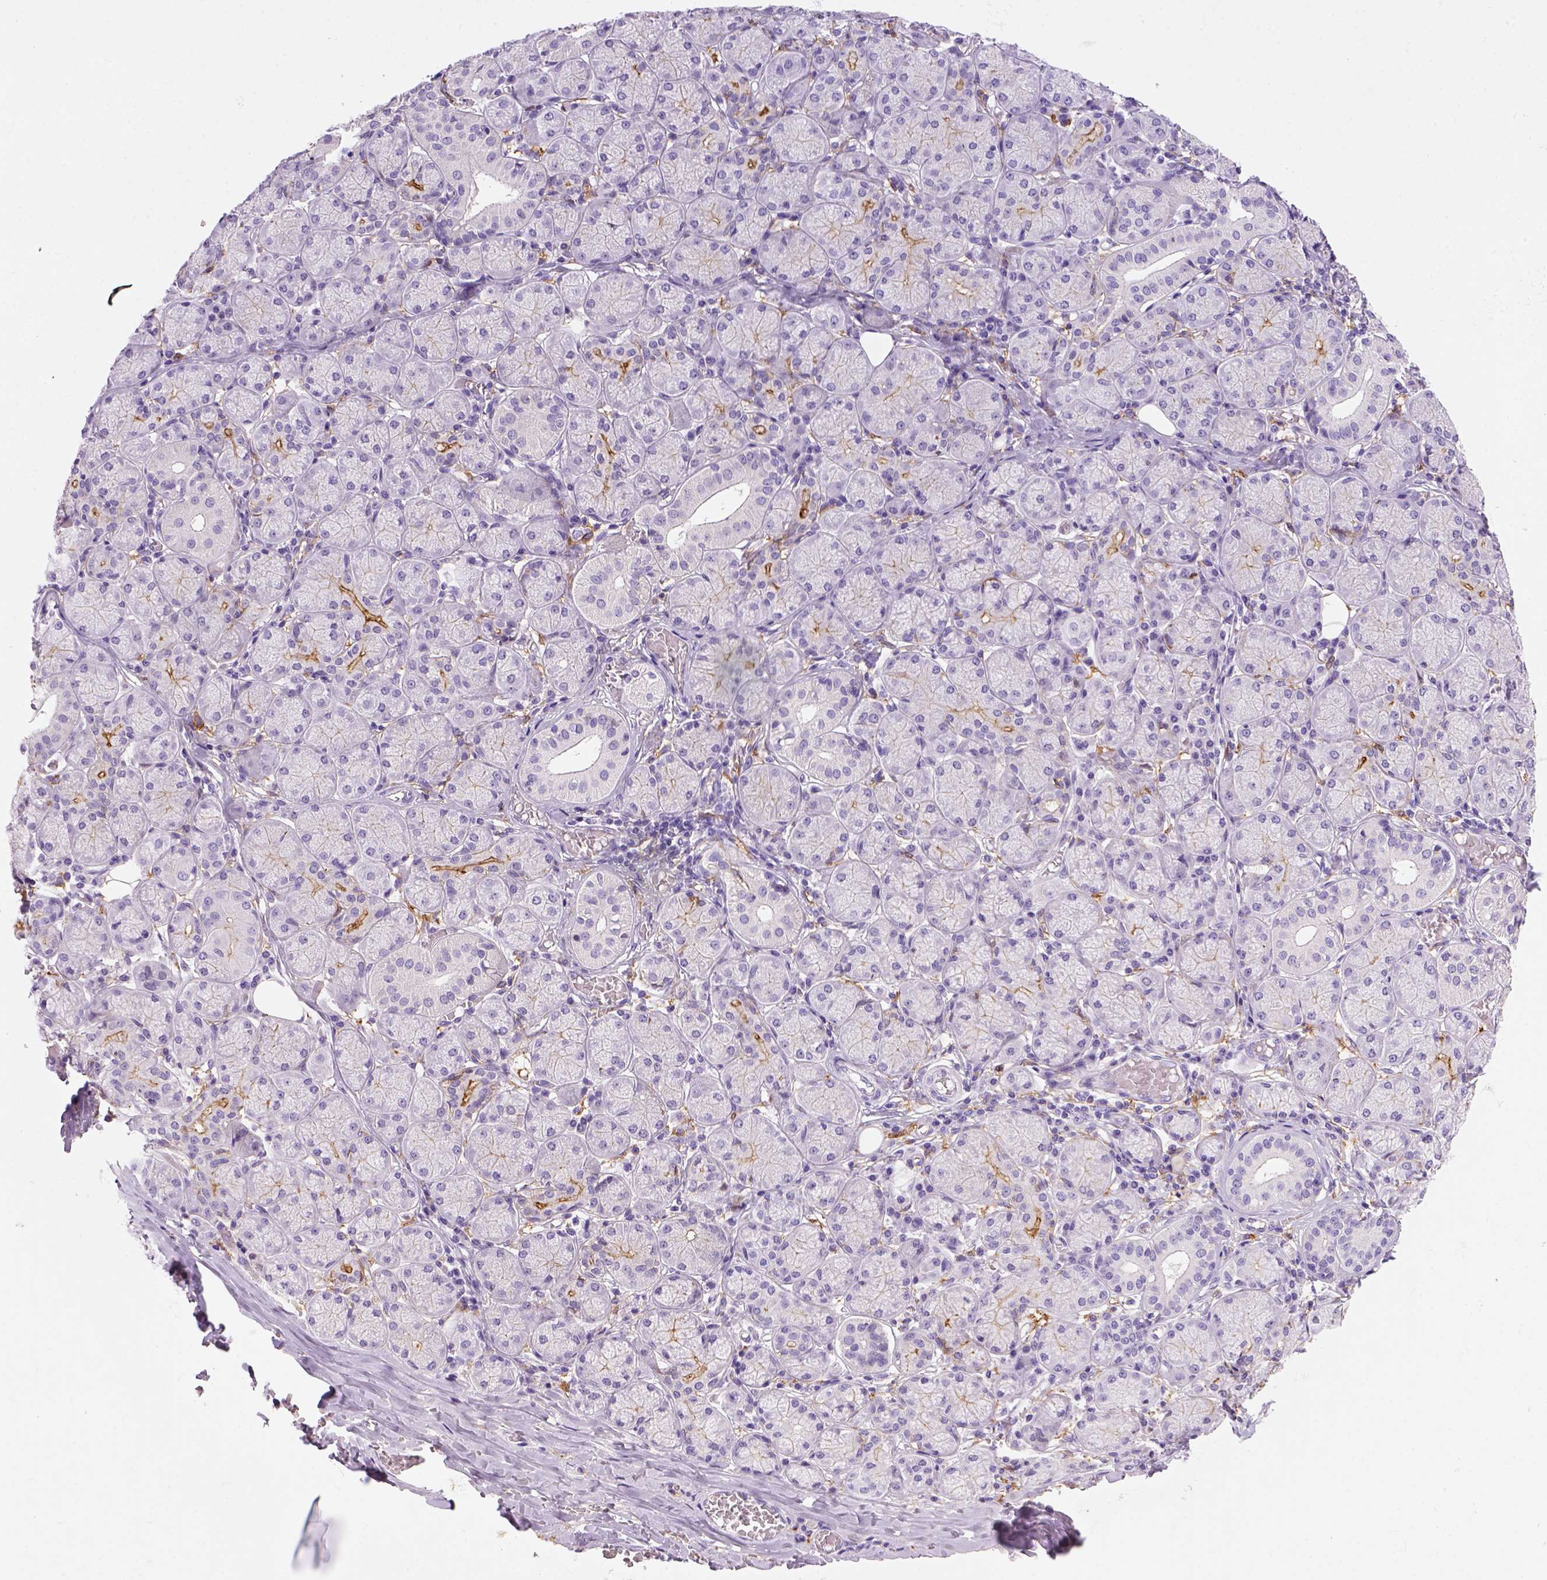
{"staining": {"intensity": "negative", "quantity": "none", "location": "none"}, "tissue": "salivary gland", "cell_type": "Glandular cells", "image_type": "normal", "snomed": [{"axis": "morphology", "description": "Normal tissue, NOS"}, {"axis": "topography", "description": "Salivary gland"}, {"axis": "topography", "description": "Peripheral nerve tissue"}], "caption": "IHC image of unremarkable salivary gland: salivary gland stained with DAB shows no significant protein staining in glandular cells. (Immunohistochemistry (ihc), brightfield microscopy, high magnification).", "gene": "CD14", "patient": {"sex": "female", "age": 24}}